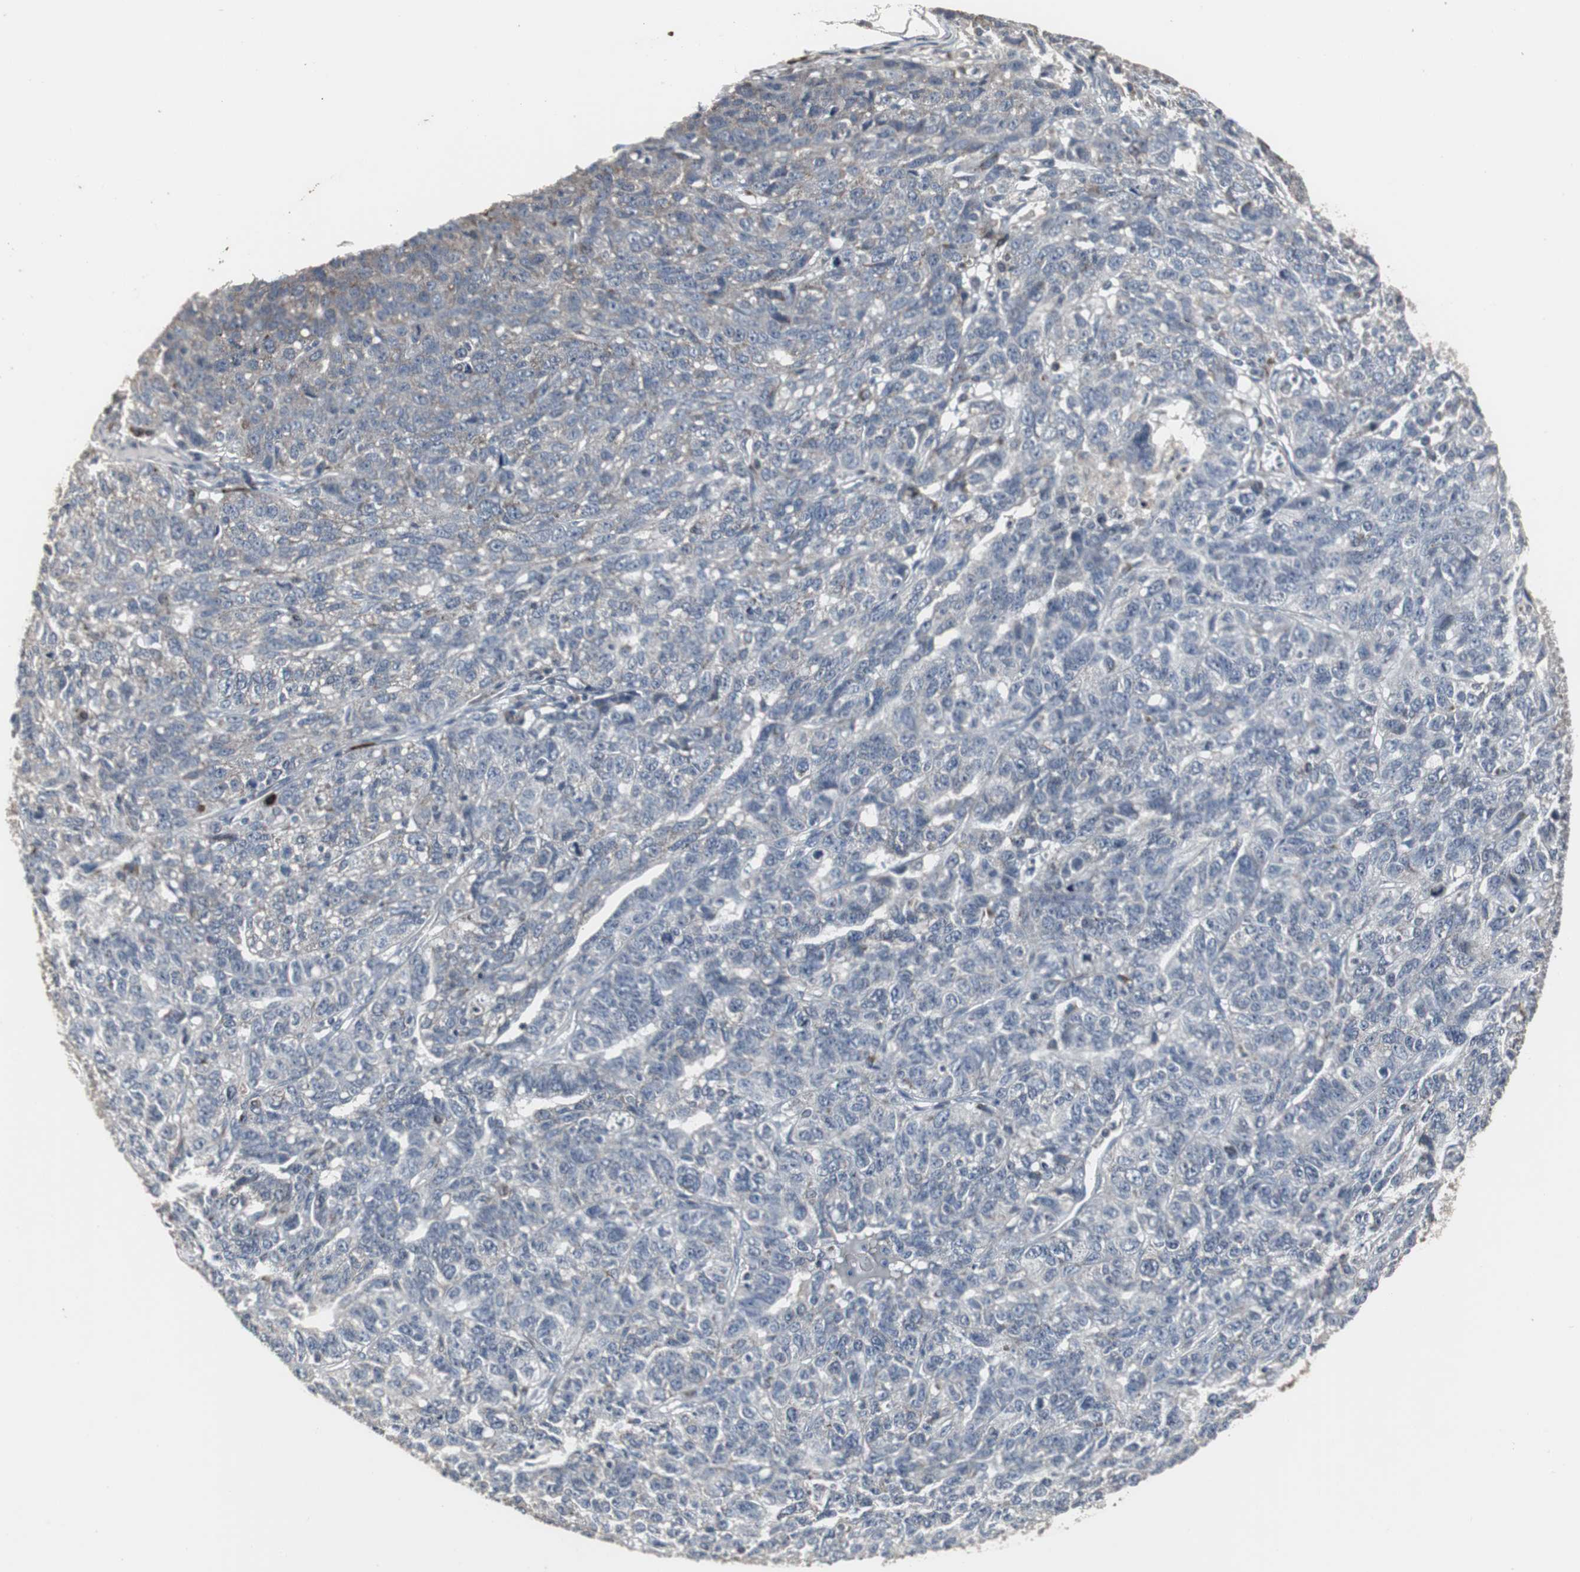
{"staining": {"intensity": "negative", "quantity": "none", "location": "none"}, "tissue": "ovarian cancer", "cell_type": "Tumor cells", "image_type": "cancer", "snomed": [{"axis": "morphology", "description": "Cystadenocarcinoma, serous, NOS"}, {"axis": "topography", "description": "Ovary"}], "caption": "This is a photomicrograph of immunohistochemistry staining of ovarian cancer, which shows no staining in tumor cells.", "gene": "ACAA1", "patient": {"sex": "female", "age": 71}}